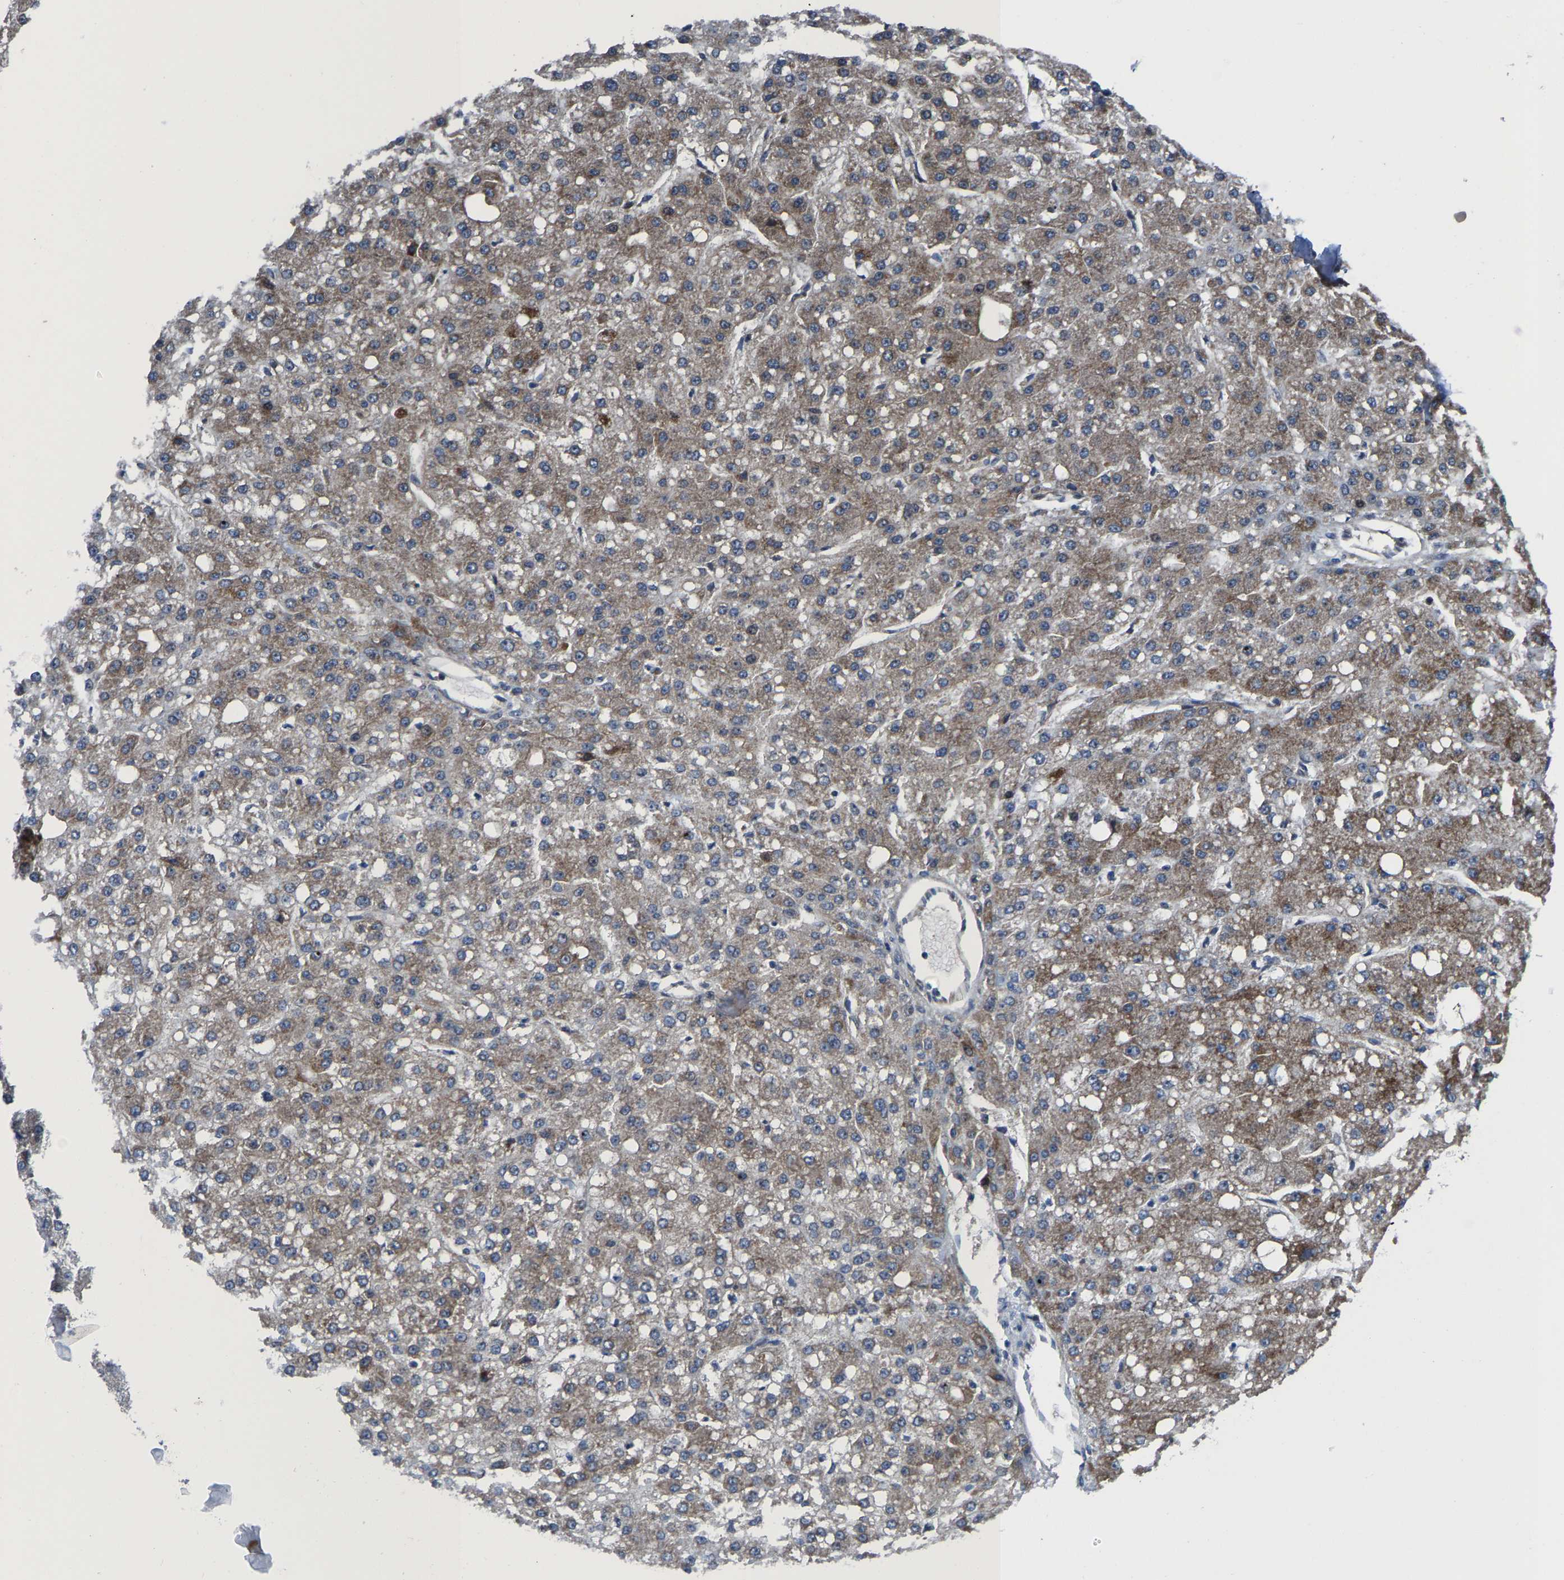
{"staining": {"intensity": "moderate", "quantity": ">75%", "location": "cytoplasmic/membranous"}, "tissue": "liver cancer", "cell_type": "Tumor cells", "image_type": "cancer", "snomed": [{"axis": "morphology", "description": "Carcinoma, Hepatocellular, NOS"}, {"axis": "topography", "description": "Liver"}], "caption": "Human hepatocellular carcinoma (liver) stained for a protein (brown) shows moderate cytoplasmic/membranous positive positivity in approximately >75% of tumor cells.", "gene": "HAUS6", "patient": {"sex": "male", "age": 67}}